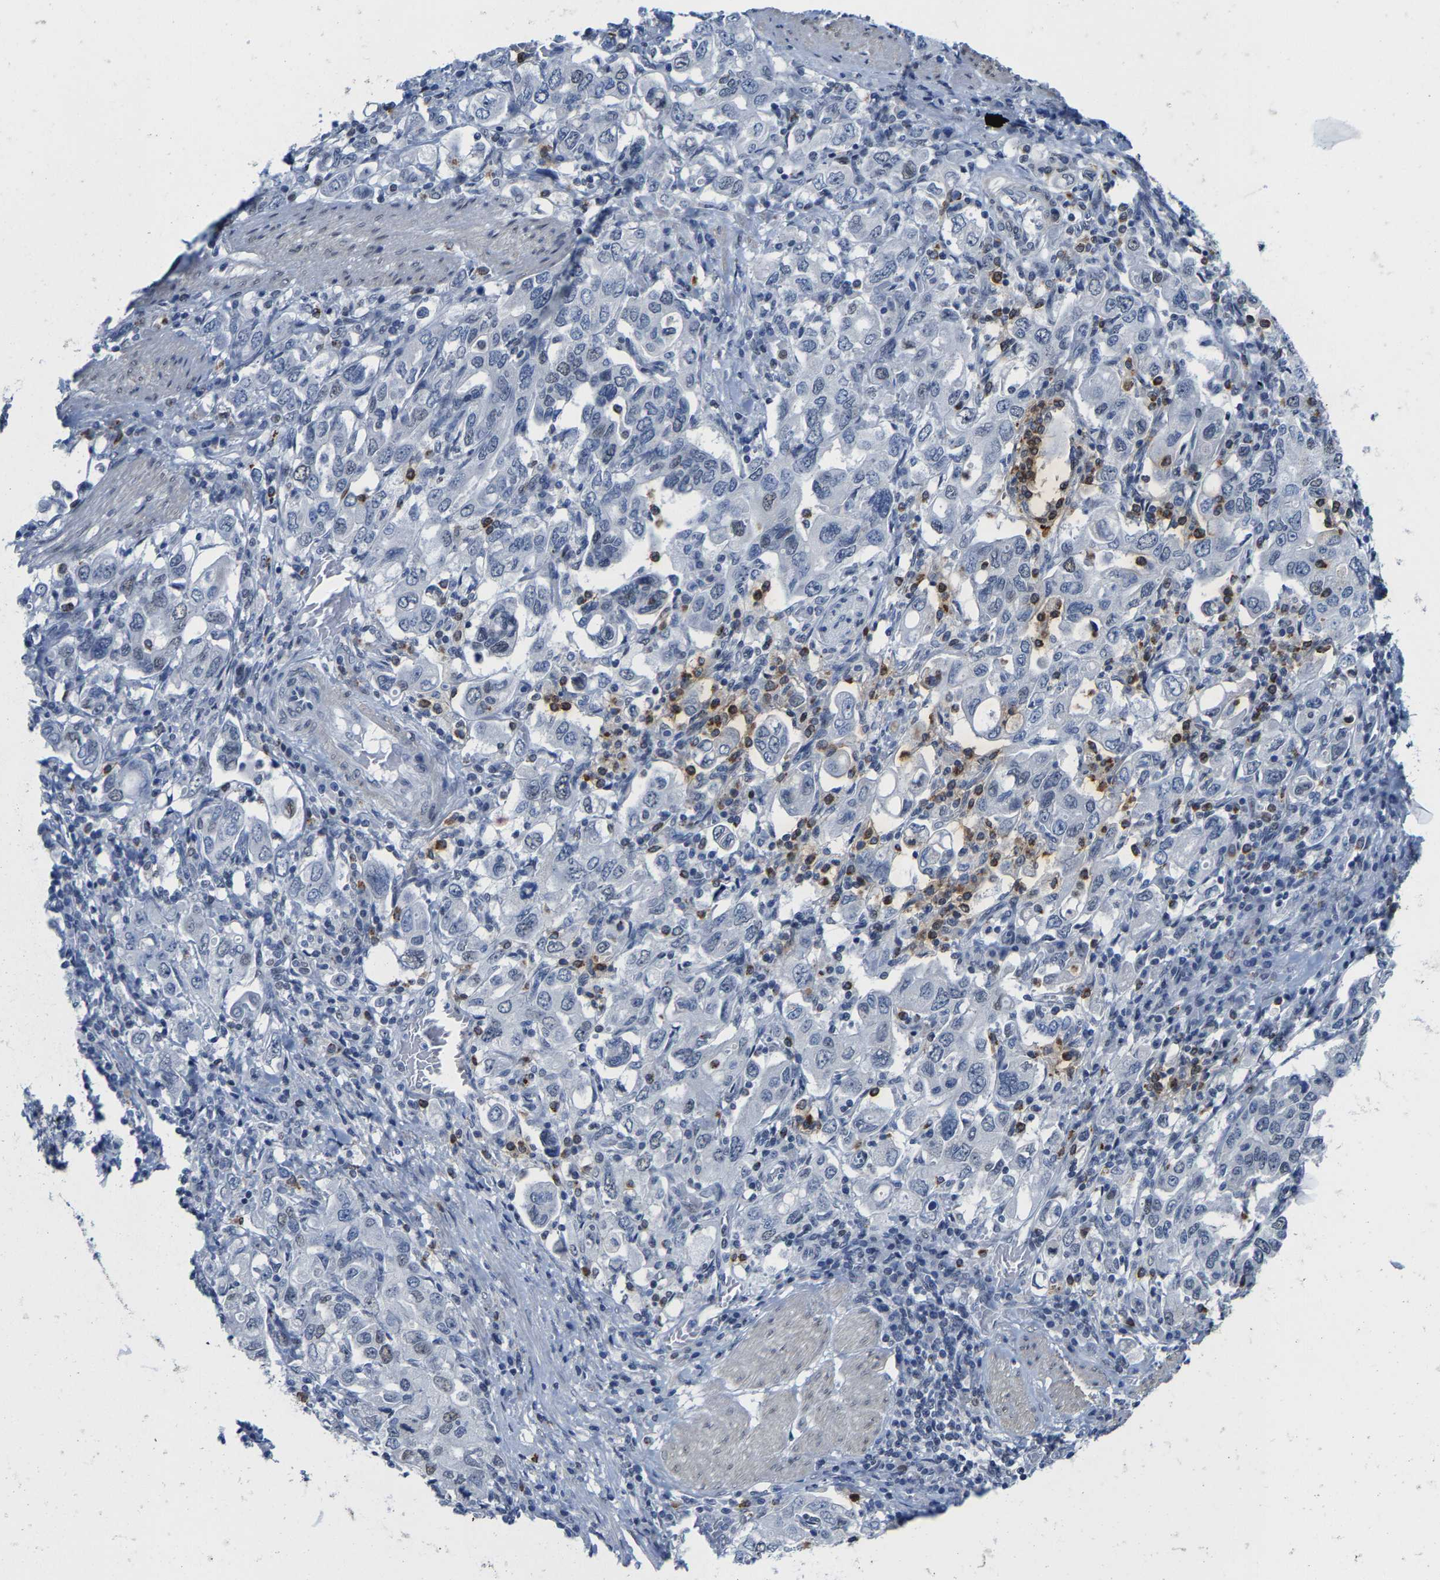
{"staining": {"intensity": "negative", "quantity": "none", "location": "none"}, "tissue": "stomach cancer", "cell_type": "Tumor cells", "image_type": "cancer", "snomed": [{"axis": "morphology", "description": "Adenocarcinoma, NOS"}, {"axis": "topography", "description": "Stomach, upper"}], "caption": "A micrograph of human stomach adenocarcinoma is negative for staining in tumor cells.", "gene": "SETD1B", "patient": {"sex": "male", "age": 62}}